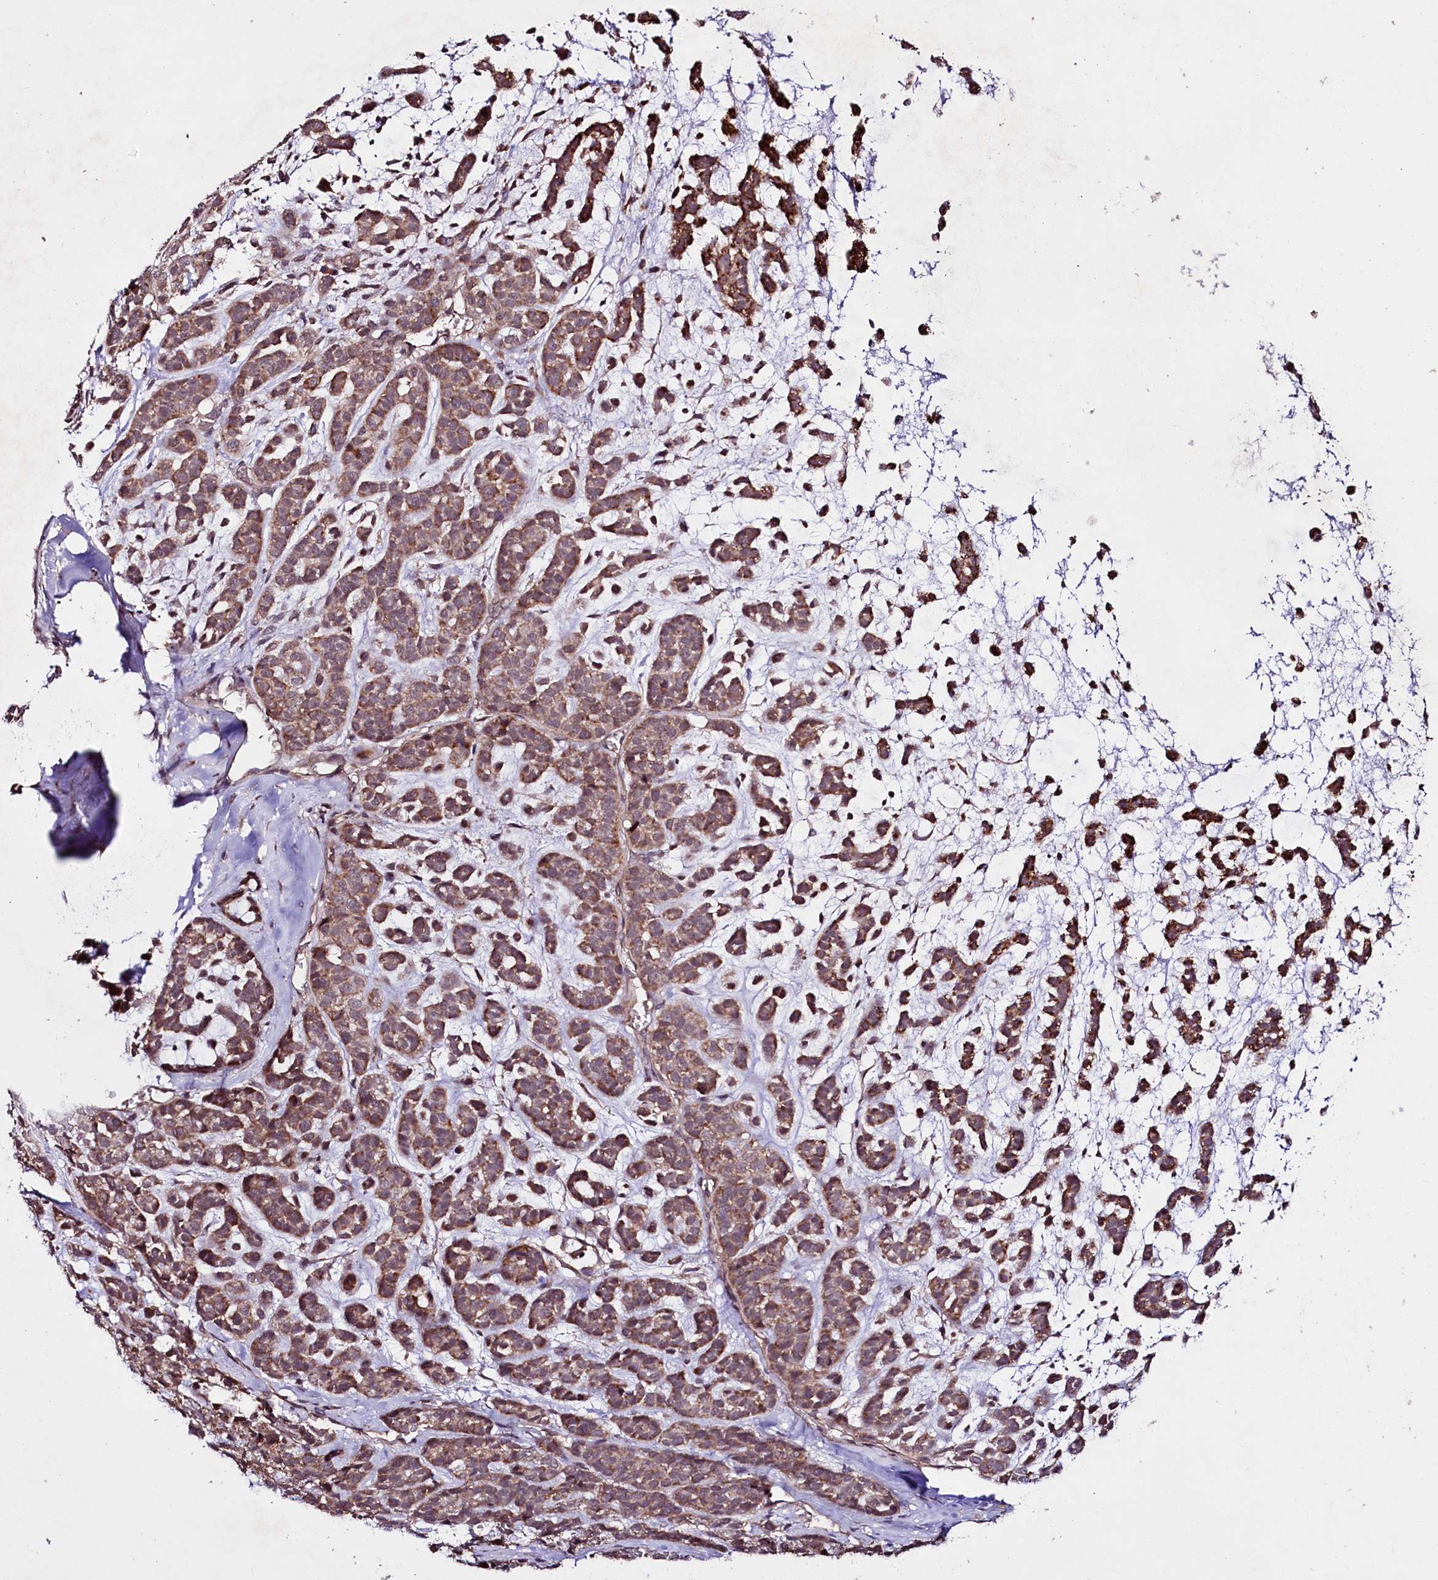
{"staining": {"intensity": "moderate", "quantity": ">75%", "location": "cytoplasmic/membranous"}, "tissue": "head and neck cancer", "cell_type": "Tumor cells", "image_type": "cancer", "snomed": [{"axis": "morphology", "description": "Adenocarcinoma, NOS"}, {"axis": "morphology", "description": "Adenoma, NOS"}, {"axis": "topography", "description": "Head-Neck"}], "caption": "Moderate cytoplasmic/membranous protein staining is appreciated in approximately >75% of tumor cells in head and neck cancer (adenoma).", "gene": "TAFAZZIN", "patient": {"sex": "female", "age": 55}}